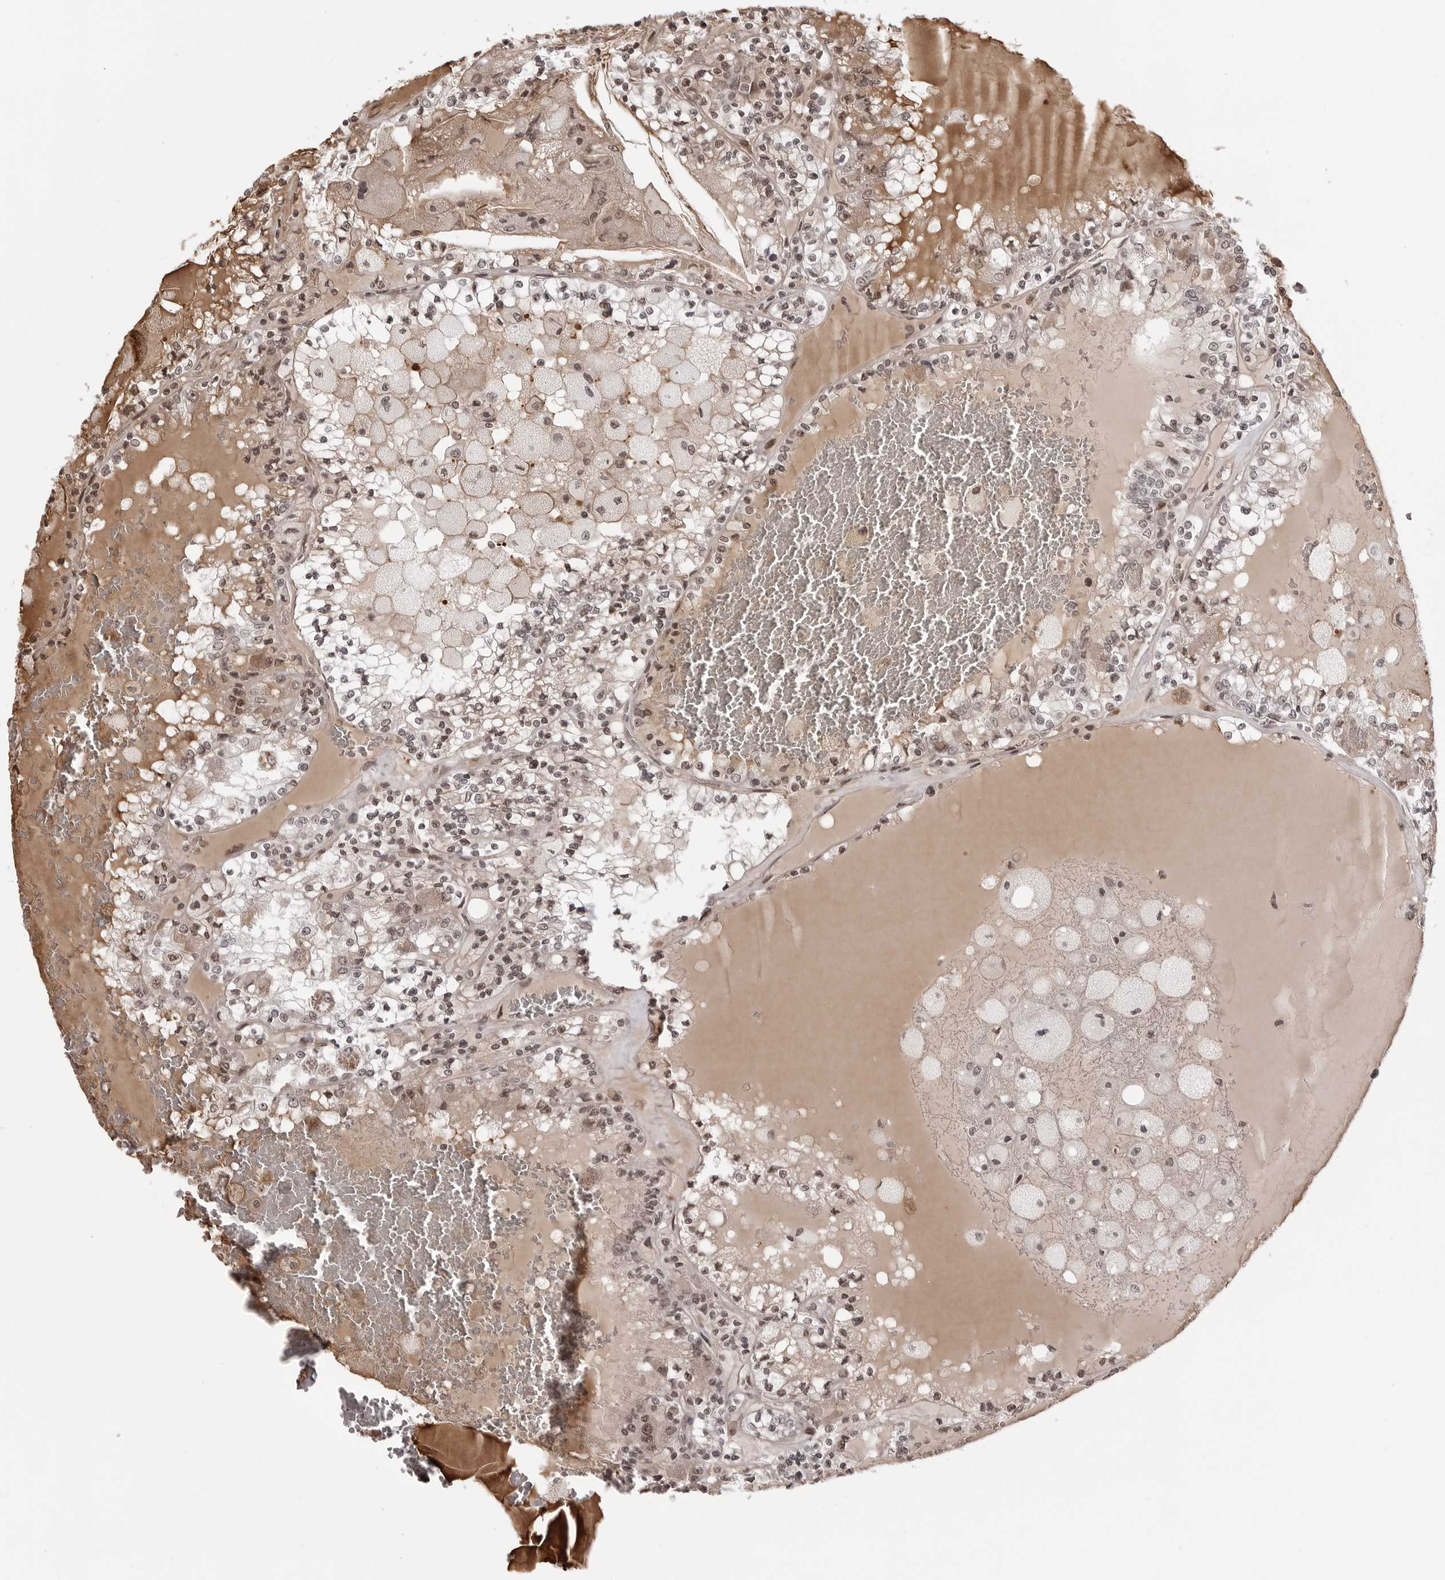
{"staining": {"intensity": "moderate", "quantity": "25%-75%", "location": "cytoplasmic/membranous,nuclear"}, "tissue": "renal cancer", "cell_type": "Tumor cells", "image_type": "cancer", "snomed": [{"axis": "morphology", "description": "Adenocarcinoma, NOS"}, {"axis": "topography", "description": "Kidney"}], "caption": "High-magnification brightfield microscopy of adenocarcinoma (renal) stained with DAB (3,3'-diaminobenzidine) (brown) and counterstained with hematoxylin (blue). tumor cells exhibit moderate cytoplasmic/membranous and nuclear staining is appreciated in approximately25%-75% of cells.", "gene": "PHF3", "patient": {"sex": "female", "age": 56}}